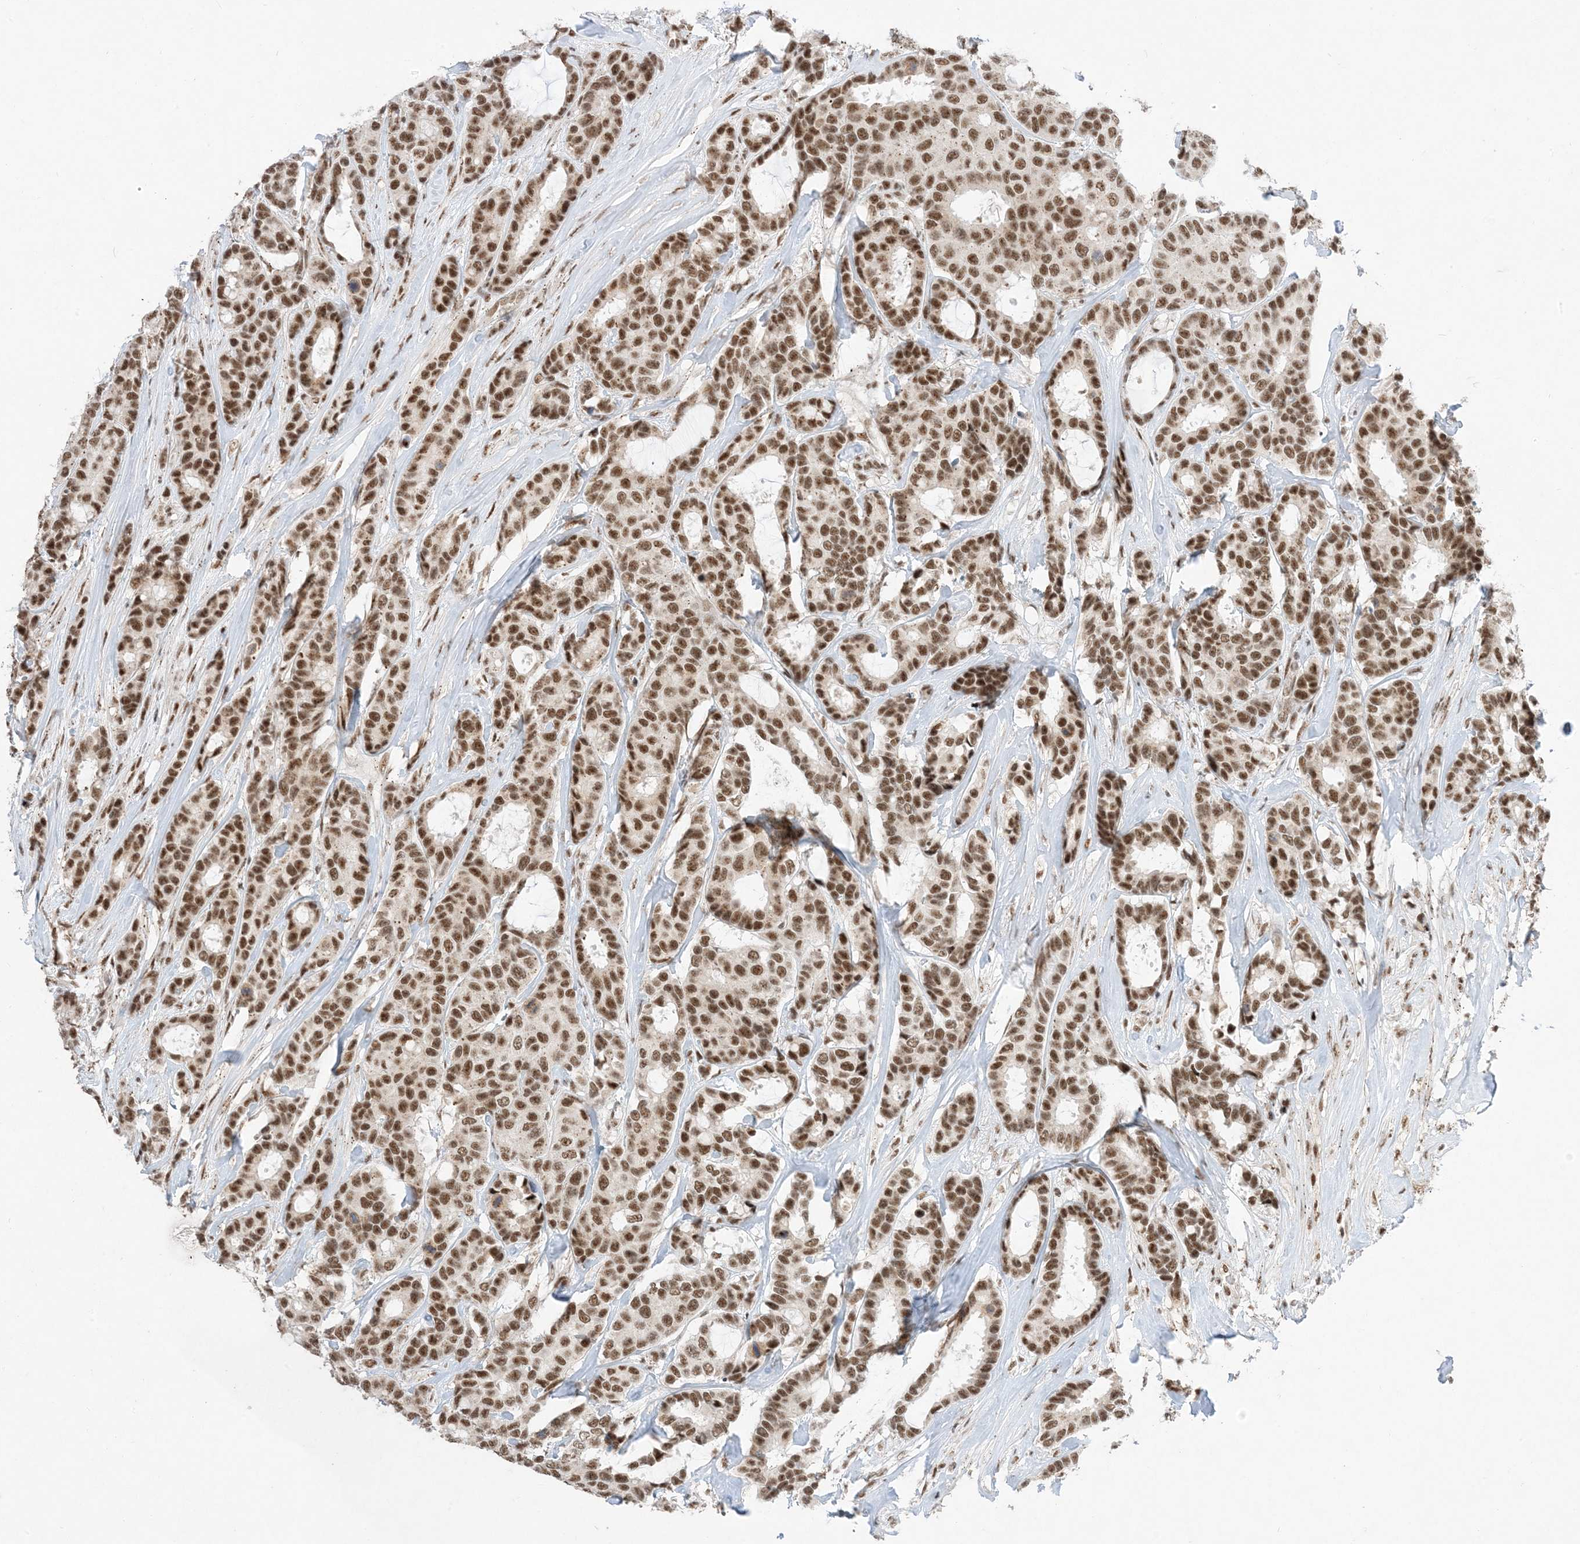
{"staining": {"intensity": "strong", "quantity": ">75%", "location": "nuclear"}, "tissue": "breast cancer", "cell_type": "Tumor cells", "image_type": "cancer", "snomed": [{"axis": "morphology", "description": "Duct carcinoma"}, {"axis": "topography", "description": "Breast"}], "caption": "Protein expression analysis of breast cancer demonstrates strong nuclear expression in approximately >75% of tumor cells.", "gene": "SF3A3", "patient": {"sex": "female", "age": 87}}